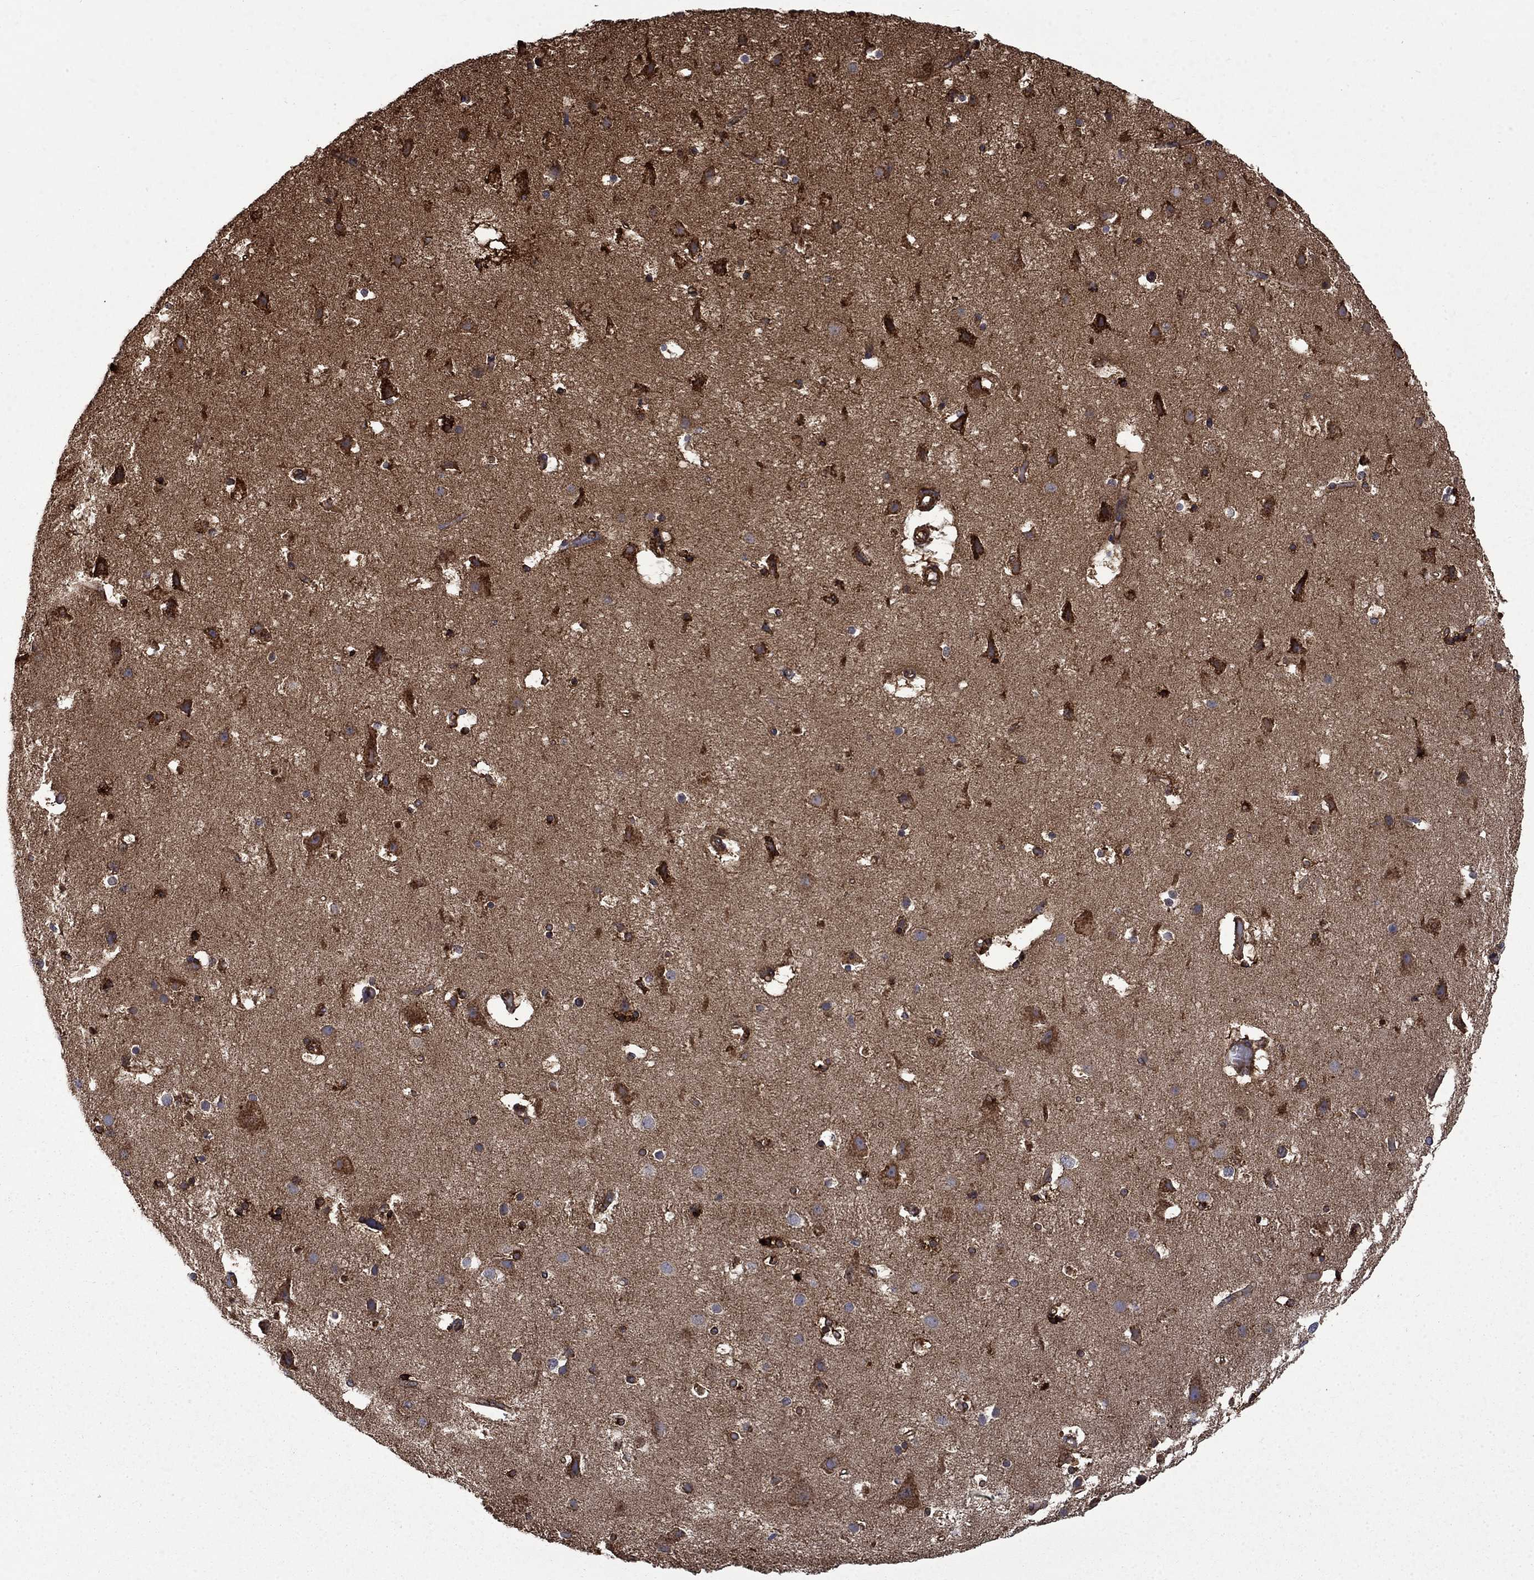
{"staining": {"intensity": "moderate", "quantity": "25%-75%", "location": "cytoplasmic/membranous"}, "tissue": "cerebral cortex", "cell_type": "Endothelial cells", "image_type": "normal", "snomed": [{"axis": "morphology", "description": "Normal tissue, NOS"}, {"axis": "topography", "description": "Cerebral cortex"}], "caption": "Protein expression analysis of normal cerebral cortex shows moderate cytoplasmic/membranous staining in approximately 25%-75% of endothelial cells.", "gene": "CUTC", "patient": {"sex": "female", "age": 52}}